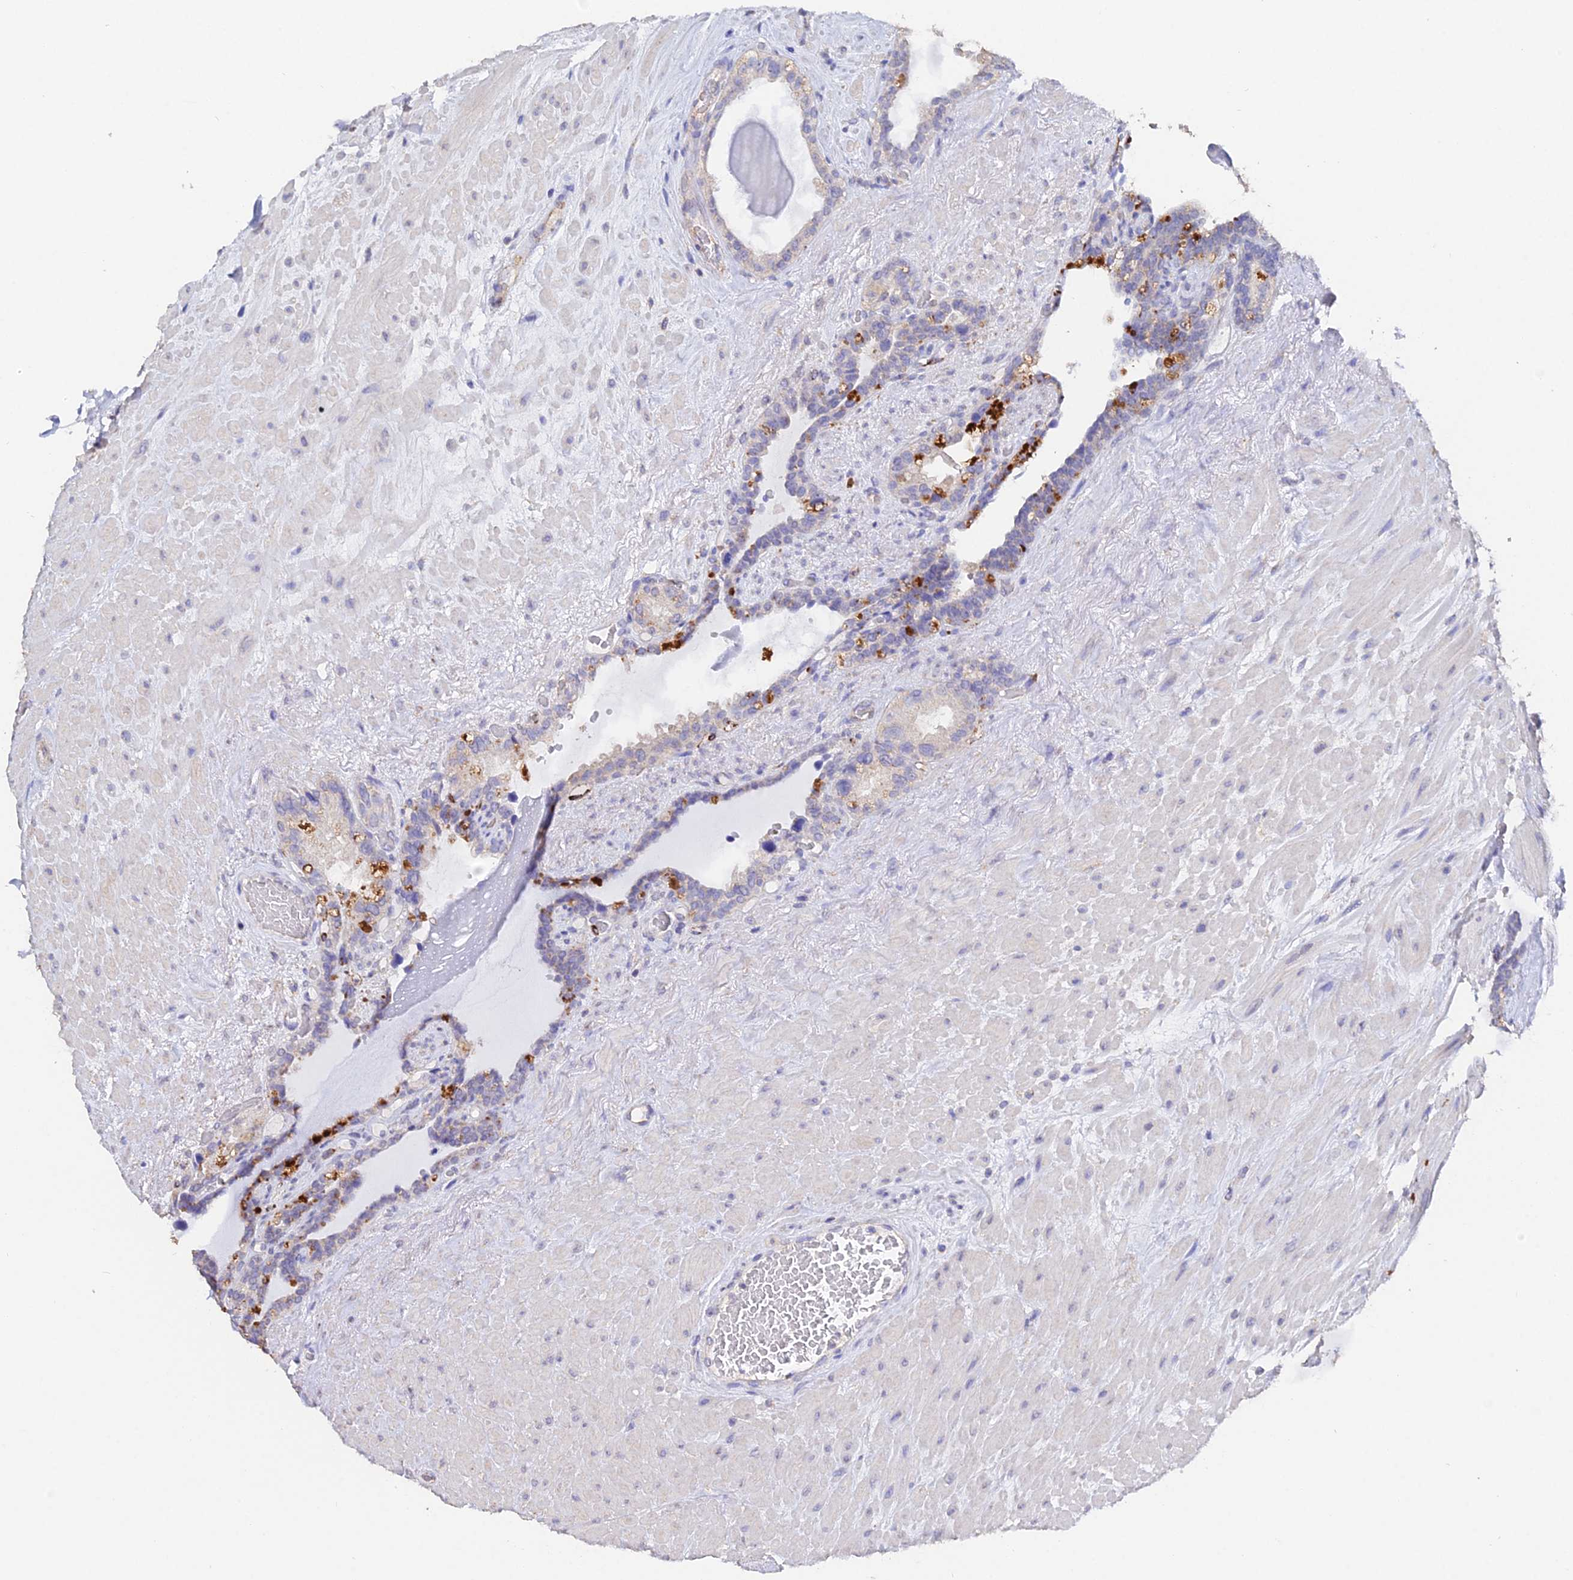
{"staining": {"intensity": "negative", "quantity": "none", "location": "none"}, "tissue": "seminal vesicle", "cell_type": "Glandular cells", "image_type": "normal", "snomed": [{"axis": "morphology", "description": "Normal tissue, NOS"}, {"axis": "topography", "description": "Seminal veicle"}], "caption": "The micrograph displays no significant expression in glandular cells of seminal vesicle.", "gene": "ESM1", "patient": {"sex": "male", "age": 80}}